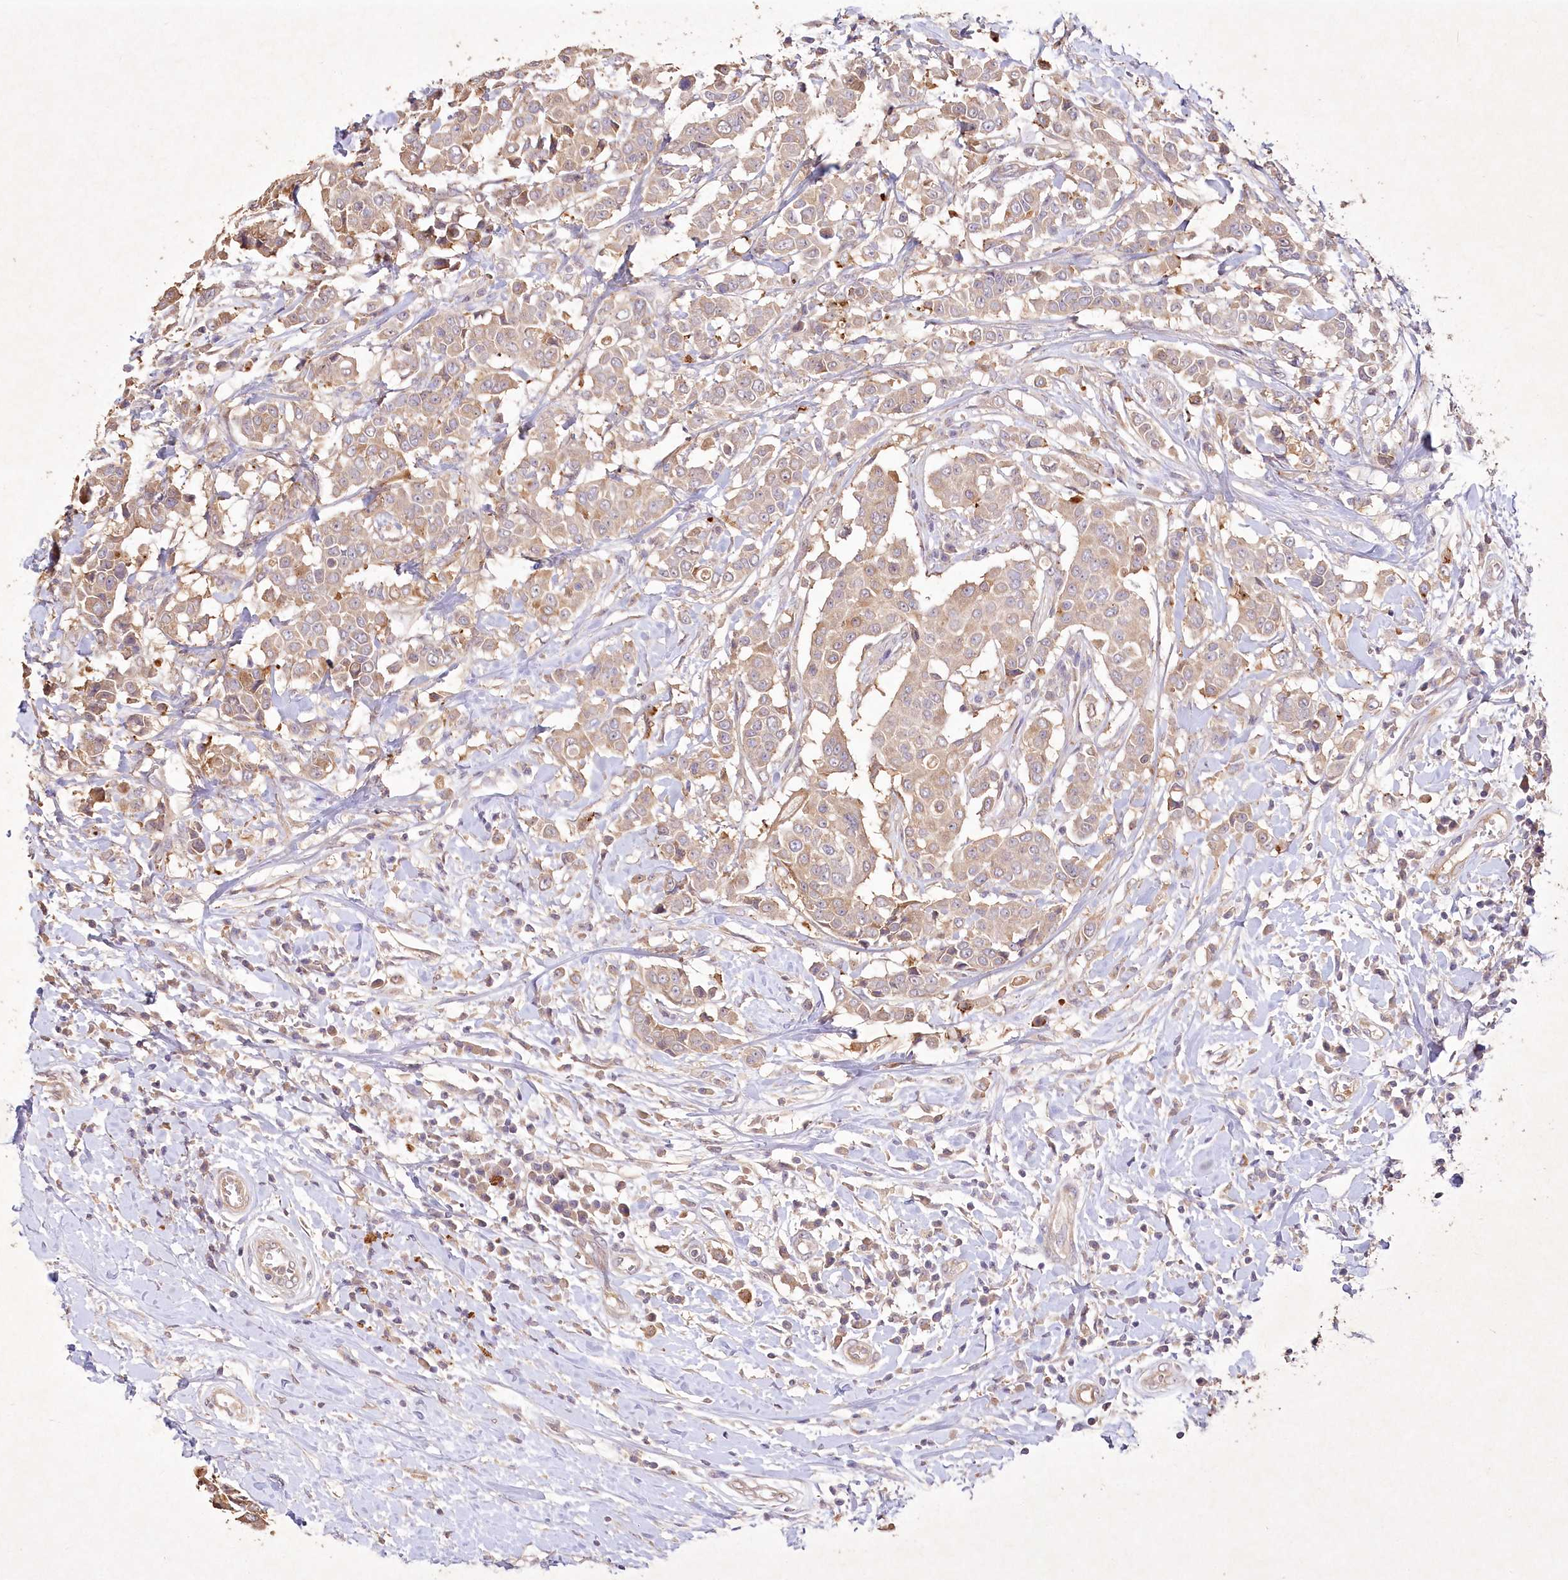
{"staining": {"intensity": "moderate", "quantity": "25%-75%", "location": "cytoplasmic/membranous"}, "tissue": "breast cancer", "cell_type": "Tumor cells", "image_type": "cancer", "snomed": [{"axis": "morphology", "description": "Duct carcinoma"}, {"axis": "topography", "description": "Breast"}], "caption": "A medium amount of moderate cytoplasmic/membranous staining is appreciated in about 25%-75% of tumor cells in breast intraductal carcinoma tissue.", "gene": "IRAK1BP1", "patient": {"sex": "female", "age": 27}}